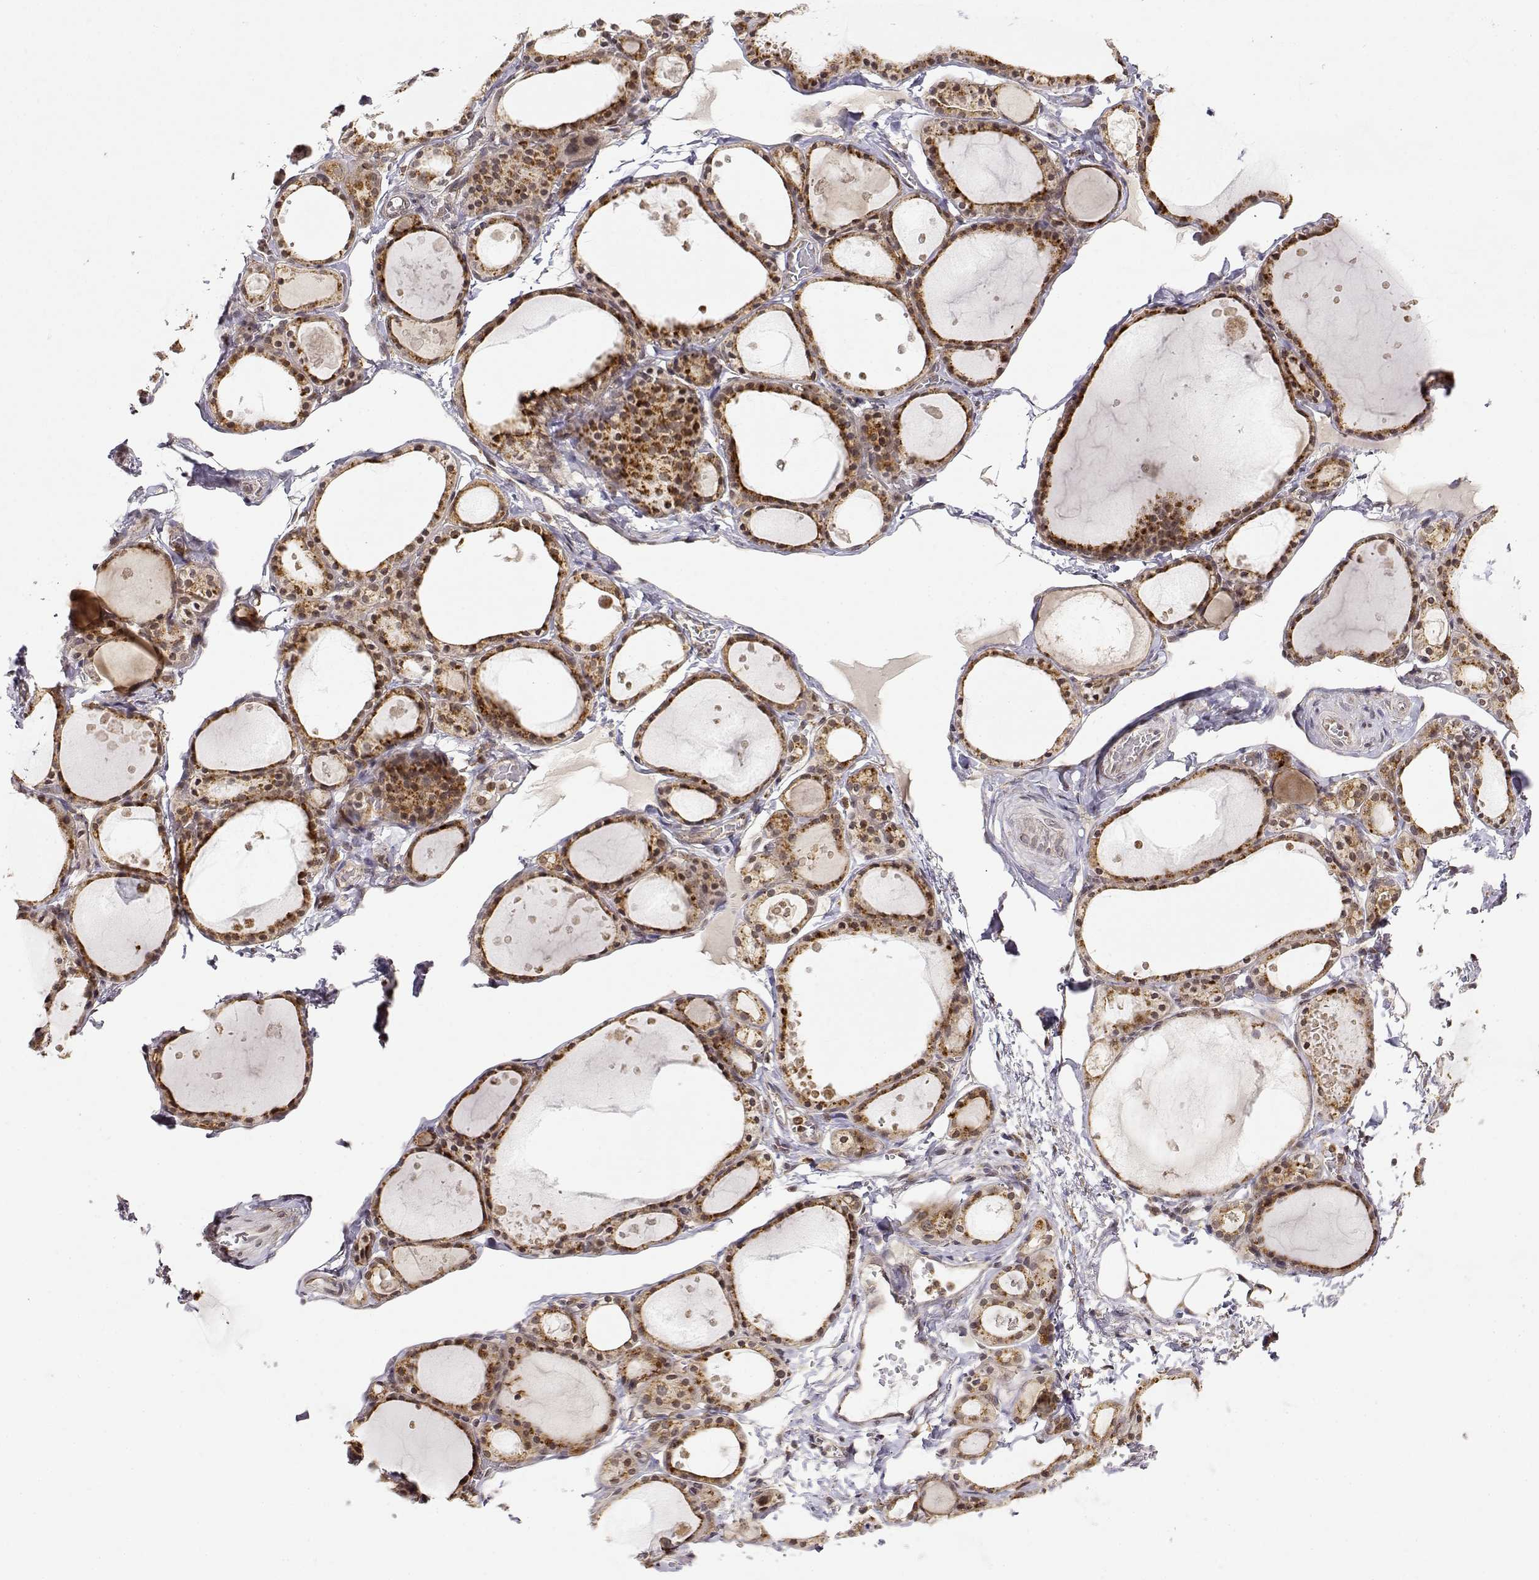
{"staining": {"intensity": "strong", "quantity": ">75%", "location": "cytoplasmic/membranous"}, "tissue": "thyroid gland", "cell_type": "Glandular cells", "image_type": "normal", "snomed": [{"axis": "morphology", "description": "Normal tissue, NOS"}, {"axis": "topography", "description": "Thyroid gland"}], "caption": "The image displays a brown stain indicating the presence of a protein in the cytoplasmic/membranous of glandular cells in thyroid gland.", "gene": "RNF13", "patient": {"sex": "male", "age": 68}}